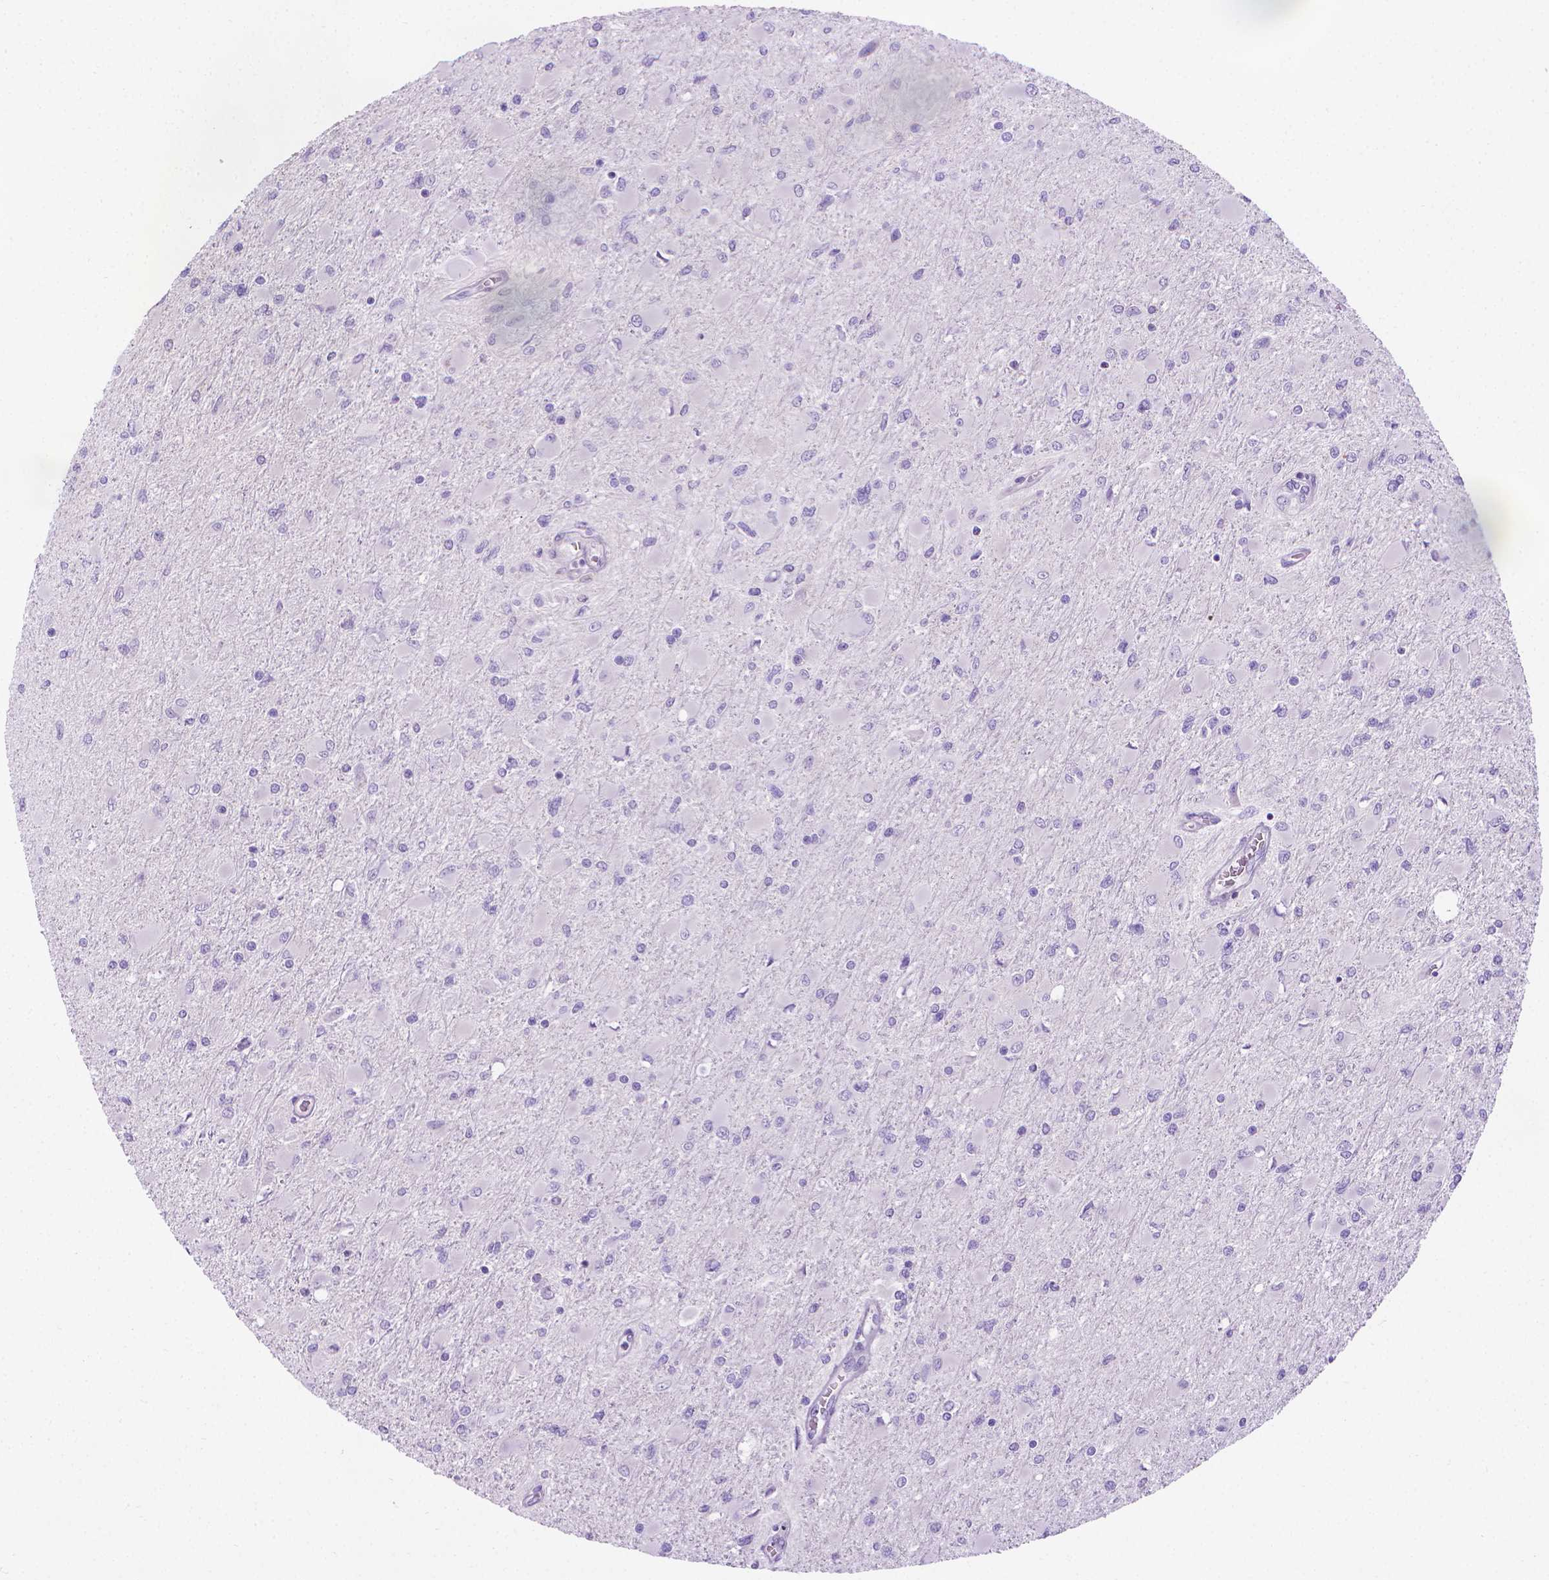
{"staining": {"intensity": "negative", "quantity": "none", "location": "none"}, "tissue": "glioma", "cell_type": "Tumor cells", "image_type": "cancer", "snomed": [{"axis": "morphology", "description": "Glioma, malignant, High grade"}, {"axis": "topography", "description": "Cerebral cortex"}], "caption": "An image of glioma stained for a protein reveals no brown staining in tumor cells. Brightfield microscopy of immunohistochemistry stained with DAB (brown) and hematoxylin (blue), captured at high magnification.", "gene": "SPAG6", "patient": {"sex": "female", "age": 36}}